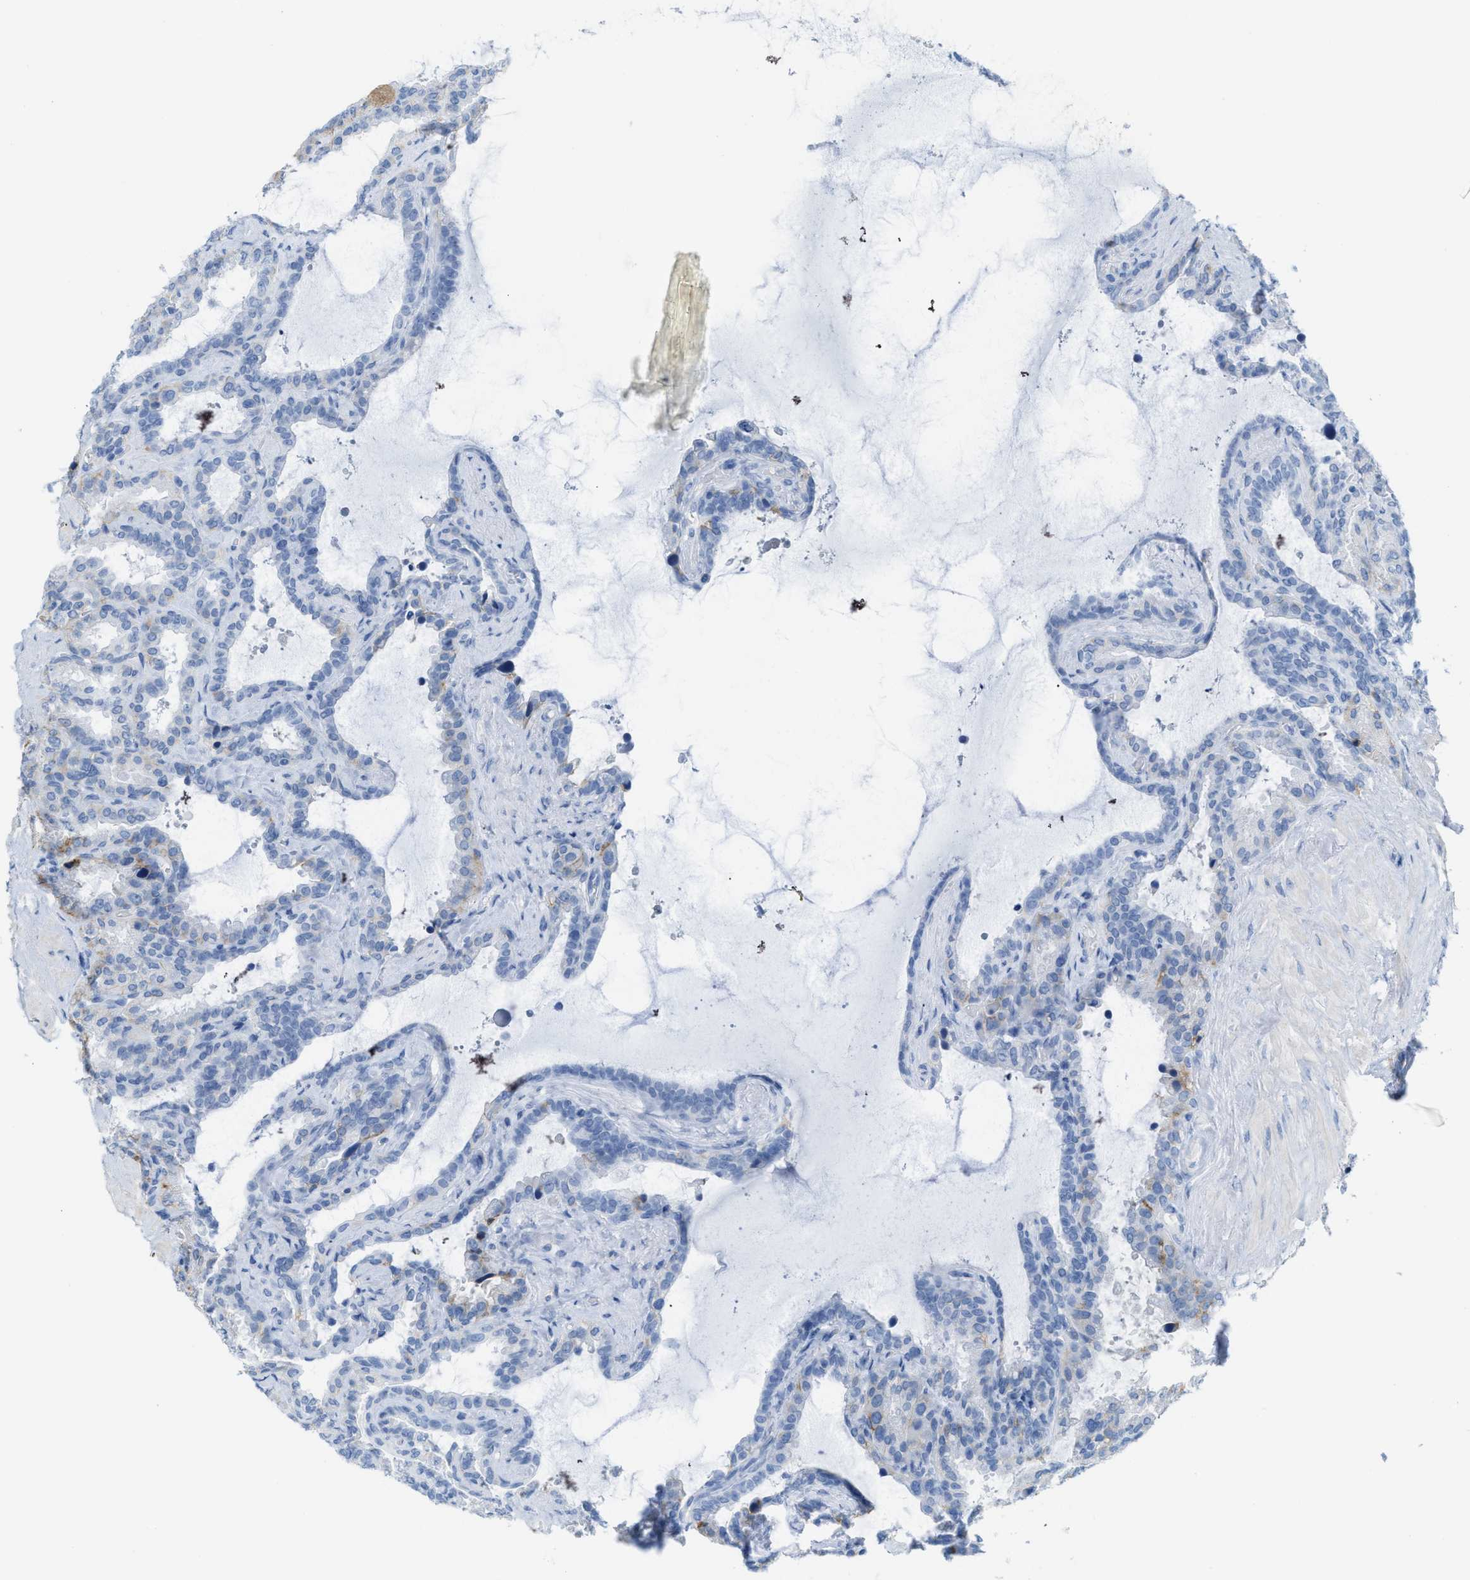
{"staining": {"intensity": "moderate", "quantity": "<25%", "location": "cytoplasmic/membranous"}, "tissue": "seminal vesicle", "cell_type": "Glandular cells", "image_type": "normal", "snomed": [{"axis": "morphology", "description": "Normal tissue, NOS"}, {"axis": "topography", "description": "Seminal veicle"}], "caption": "Seminal vesicle stained with DAB (3,3'-diaminobenzidine) immunohistochemistry (IHC) exhibits low levels of moderate cytoplasmic/membranous positivity in approximately <25% of glandular cells.", "gene": "SLC3A2", "patient": {"sex": "male", "age": 46}}